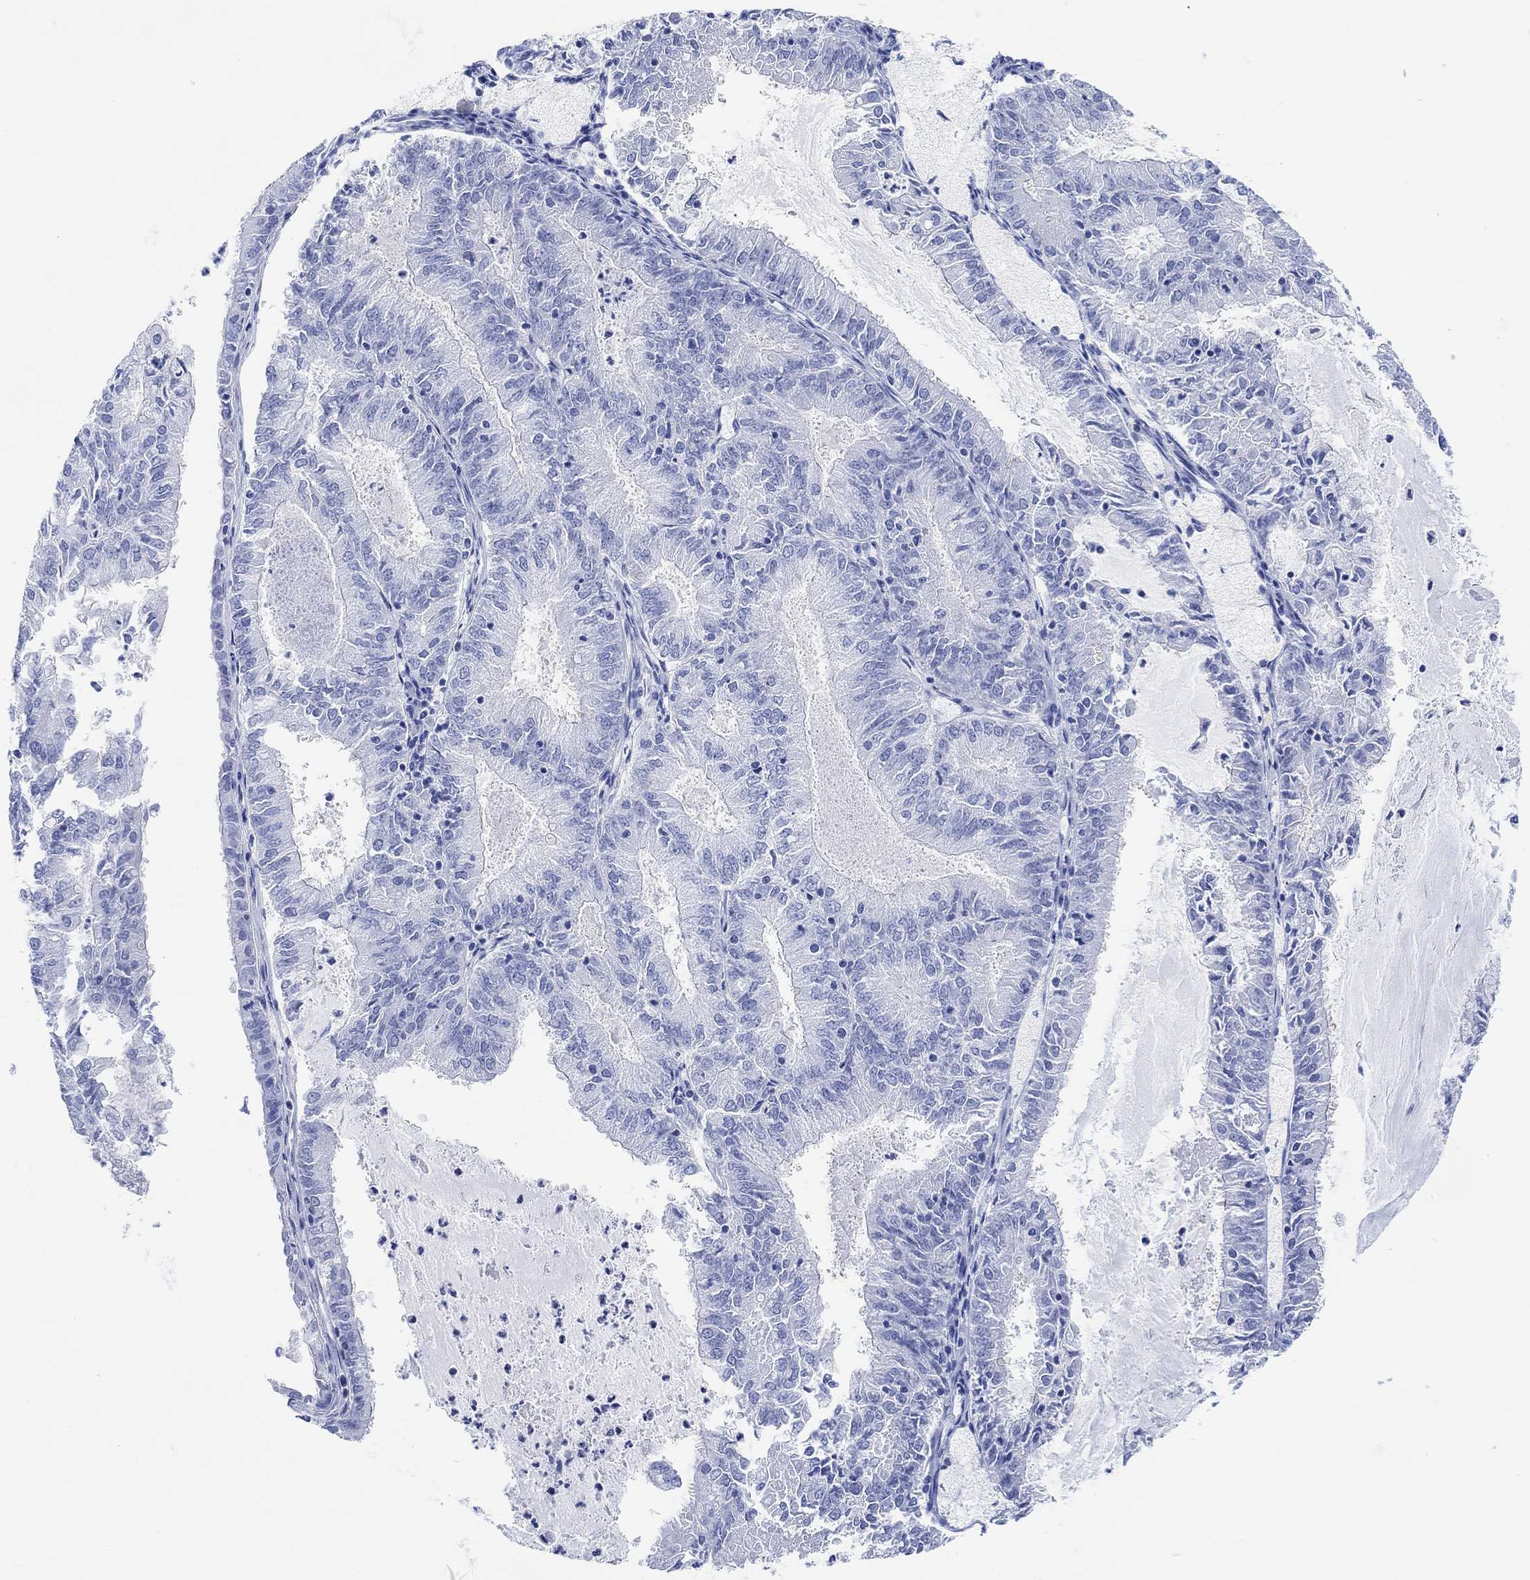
{"staining": {"intensity": "negative", "quantity": "none", "location": "none"}, "tissue": "endometrial cancer", "cell_type": "Tumor cells", "image_type": "cancer", "snomed": [{"axis": "morphology", "description": "Adenocarcinoma, NOS"}, {"axis": "topography", "description": "Endometrium"}], "caption": "Tumor cells are negative for protein expression in human endometrial cancer (adenocarcinoma).", "gene": "ANKRD33", "patient": {"sex": "female", "age": 57}}